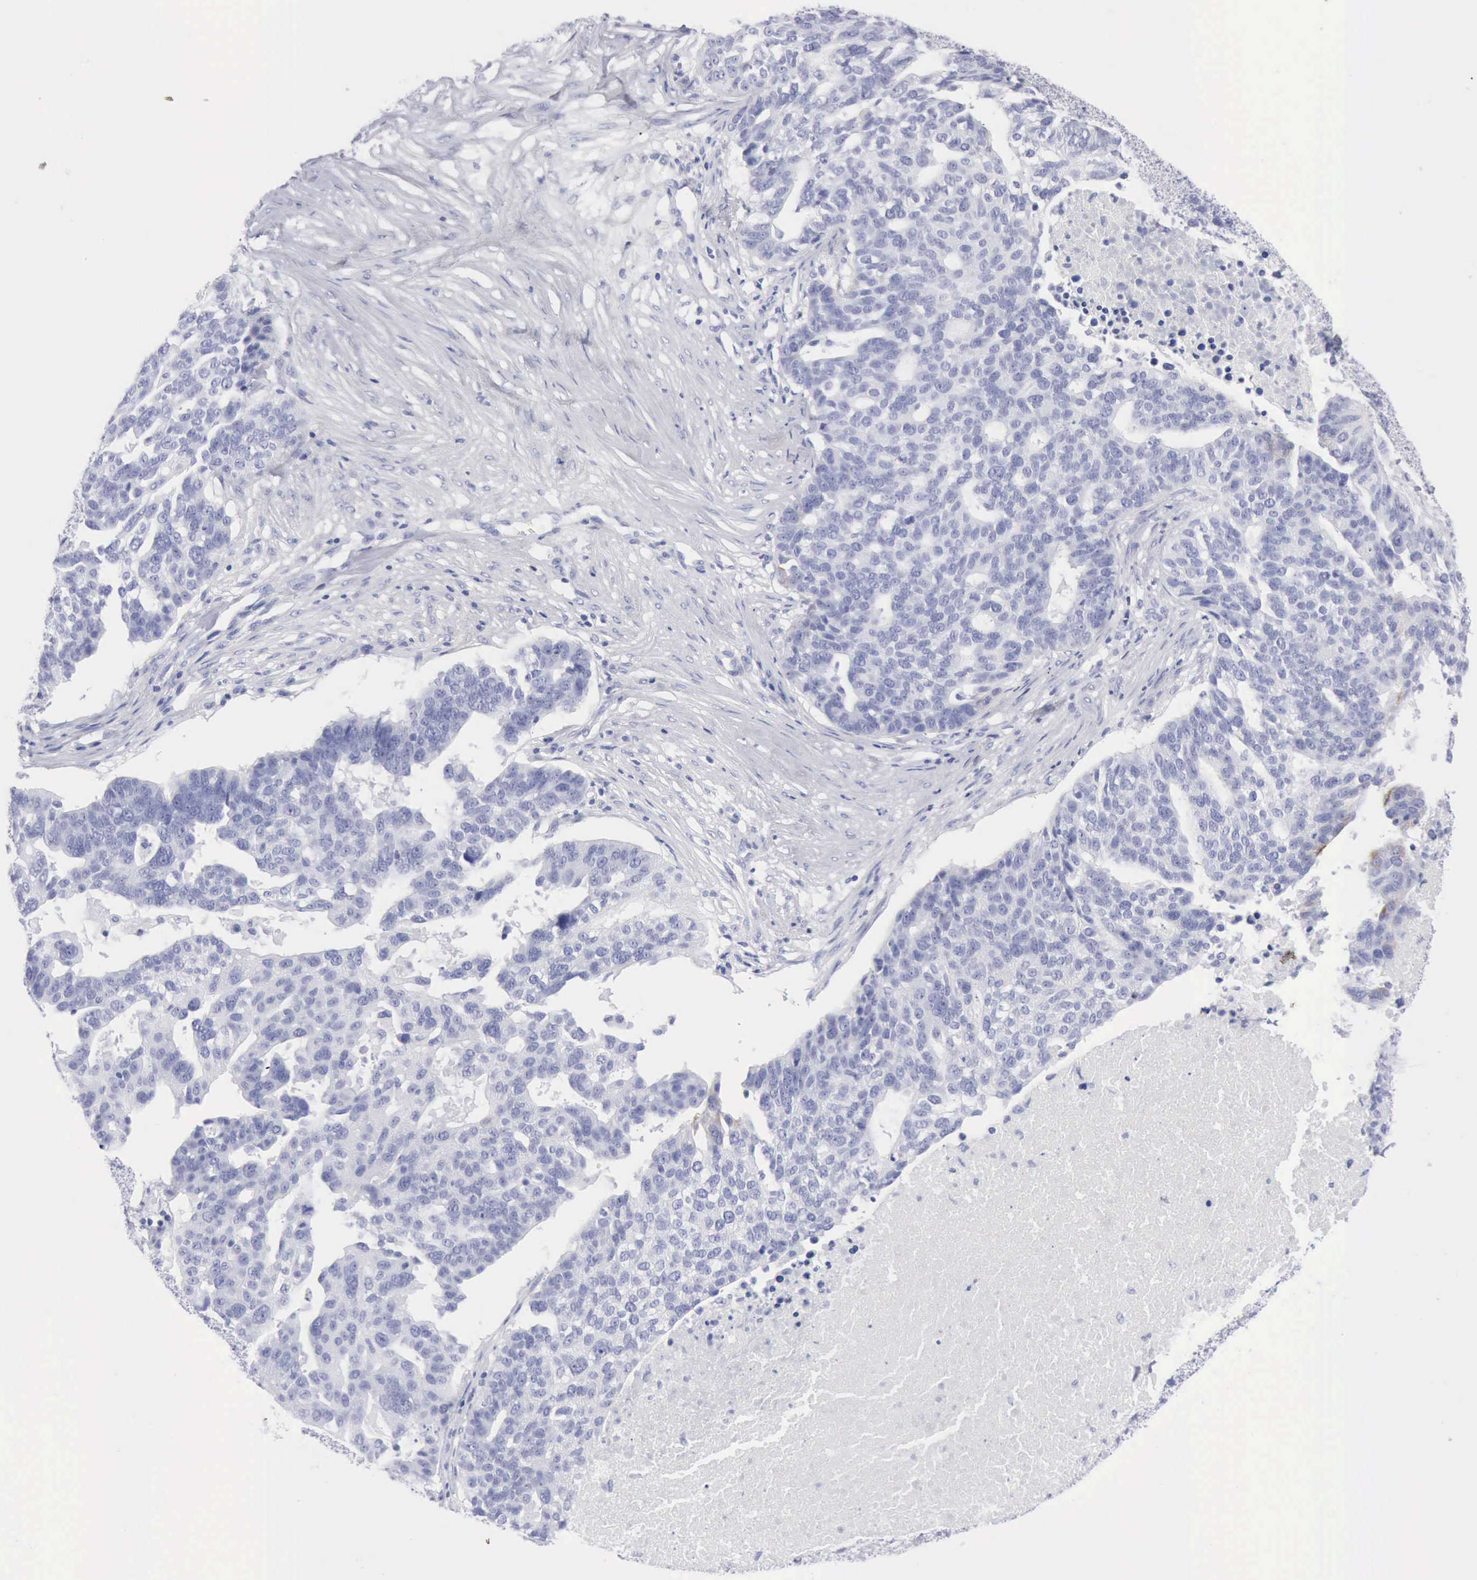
{"staining": {"intensity": "negative", "quantity": "none", "location": "none"}, "tissue": "ovarian cancer", "cell_type": "Tumor cells", "image_type": "cancer", "snomed": [{"axis": "morphology", "description": "Cystadenocarcinoma, serous, NOS"}, {"axis": "topography", "description": "Ovary"}], "caption": "High magnification brightfield microscopy of ovarian cancer (serous cystadenocarcinoma) stained with DAB (3,3'-diaminobenzidine) (brown) and counterstained with hematoxylin (blue): tumor cells show no significant staining.", "gene": "KRT5", "patient": {"sex": "female", "age": 59}}